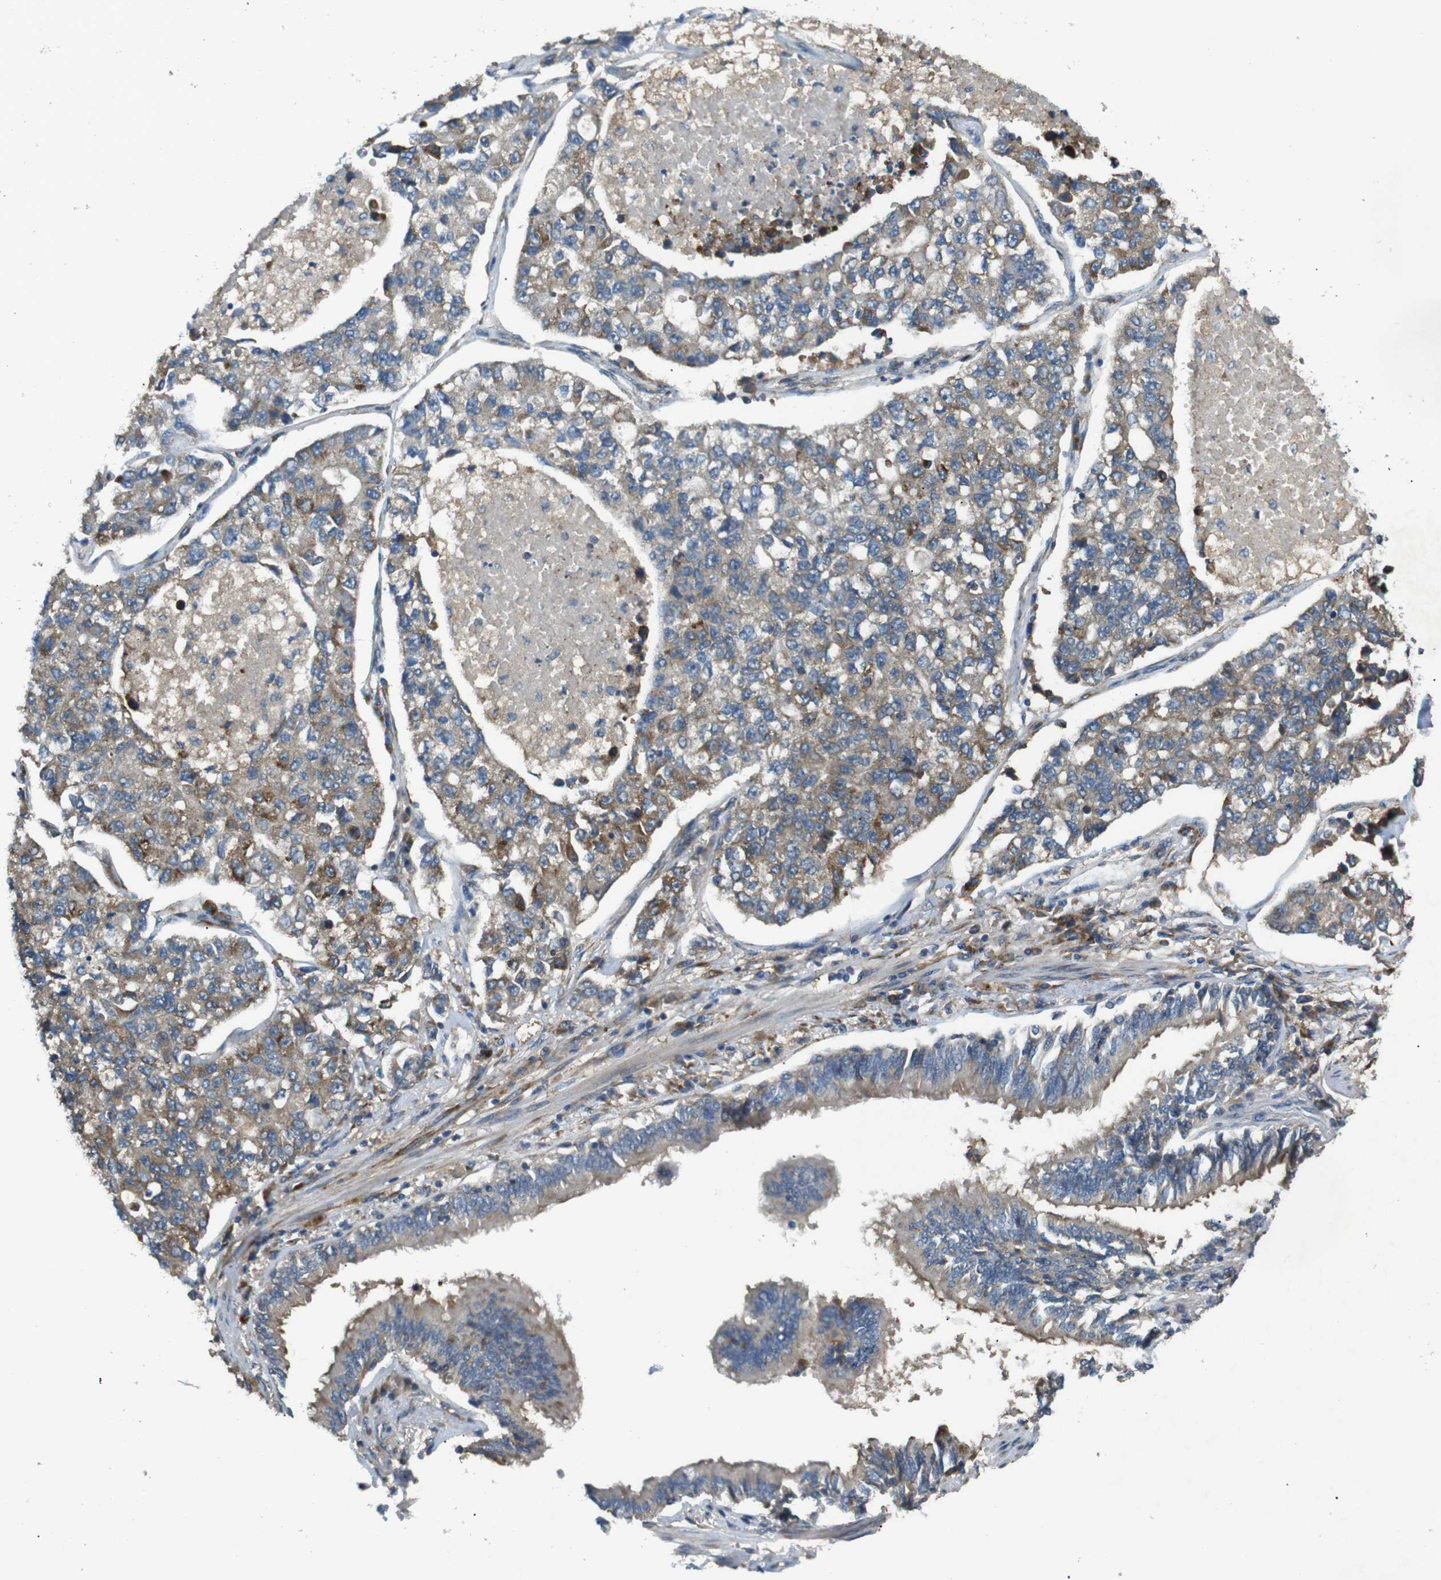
{"staining": {"intensity": "moderate", "quantity": ">75%", "location": "cytoplasmic/membranous"}, "tissue": "lung cancer", "cell_type": "Tumor cells", "image_type": "cancer", "snomed": [{"axis": "morphology", "description": "Adenocarcinoma, NOS"}, {"axis": "topography", "description": "Lung"}], "caption": "Lung cancer (adenocarcinoma) stained with IHC exhibits moderate cytoplasmic/membranous expression in approximately >75% of tumor cells.", "gene": "ARHGAP24", "patient": {"sex": "male", "age": 49}}